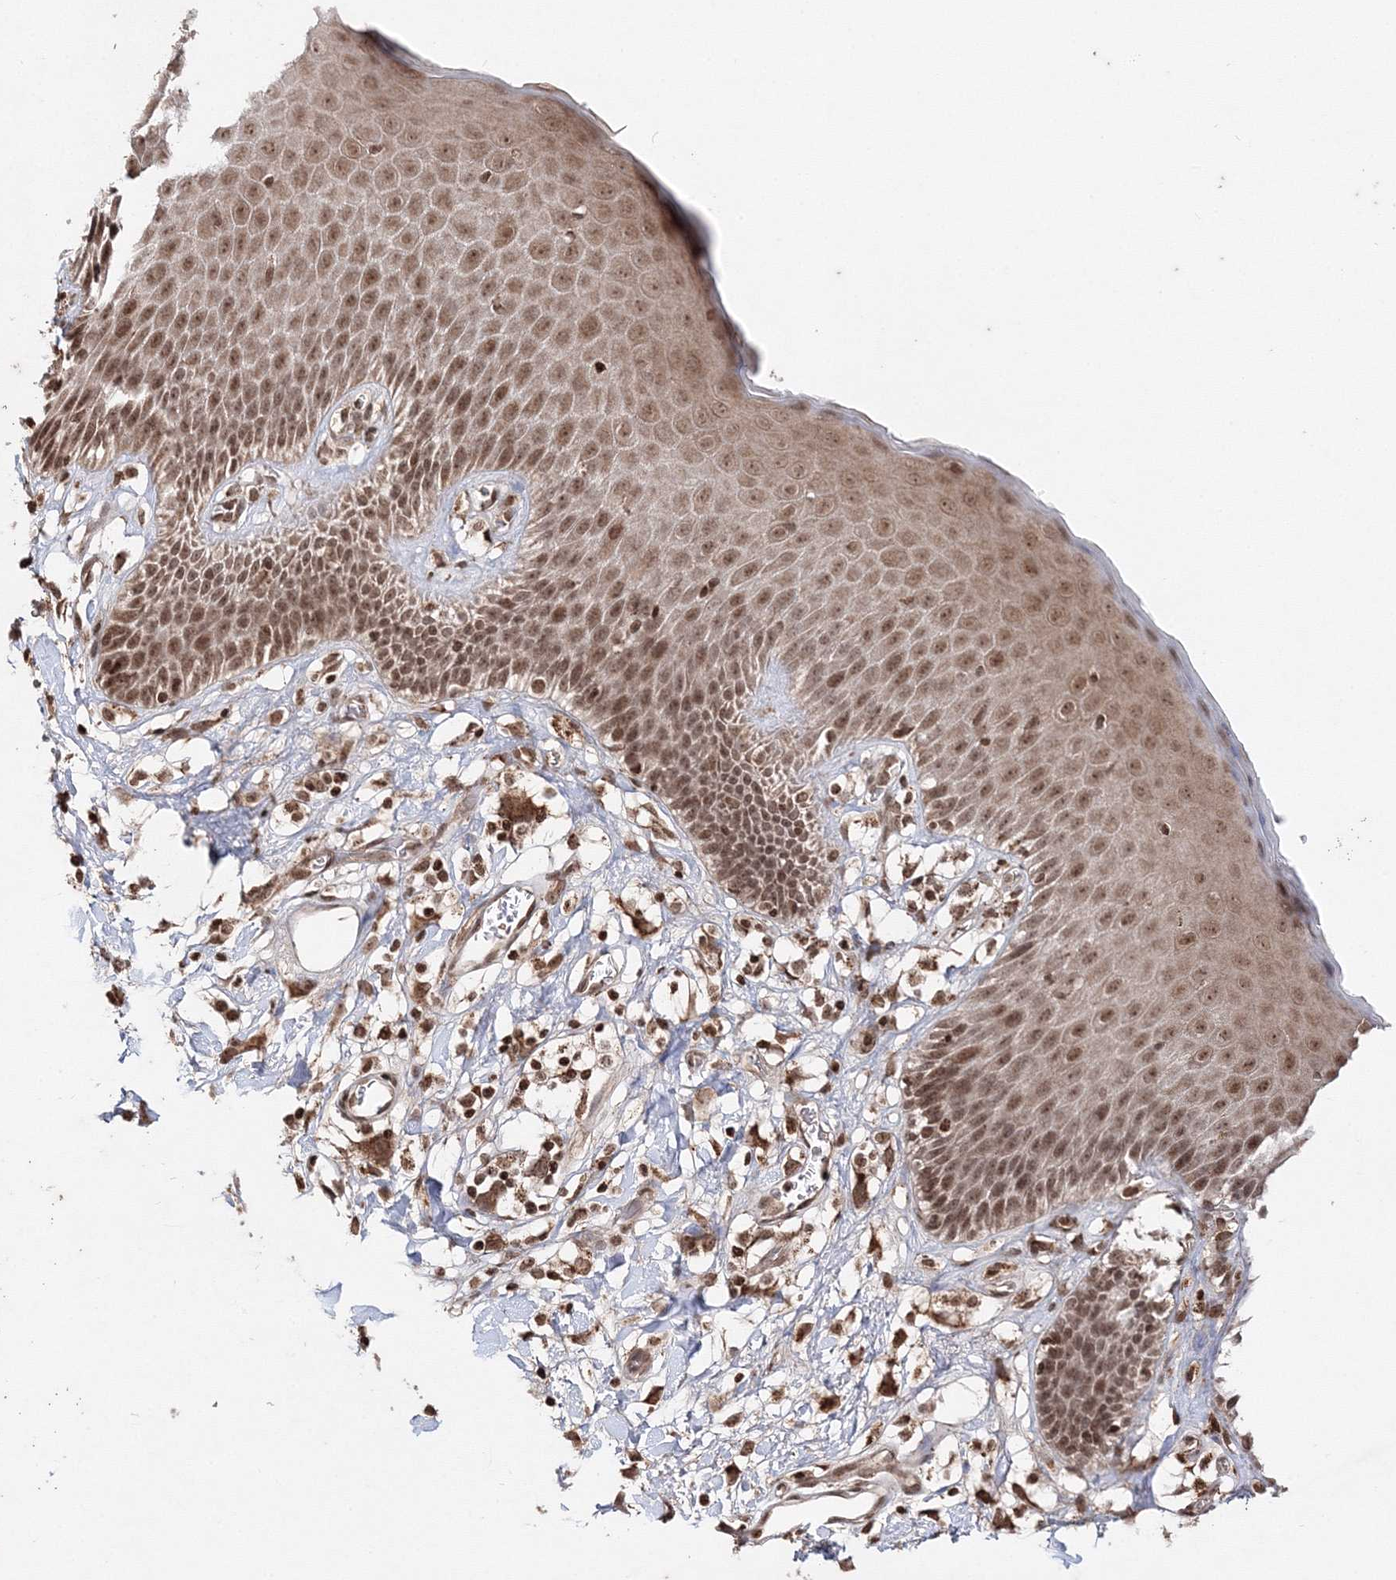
{"staining": {"intensity": "moderate", "quantity": ">75%", "location": "cytoplasmic/membranous,nuclear"}, "tissue": "skin", "cell_type": "Epidermal cells", "image_type": "normal", "snomed": [{"axis": "morphology", "description": "Normal tissue, NOS"}, {"axis": "topography", "description": "Vulva"}], "caption": "Protein staining reveals moderate cytoplasmic/membranous,nuclear positivity in approximately >75% of epidermal cells in unremarkable skin.", "gene": "CARM1", "patient": {"sex": "female", "age": 68}}